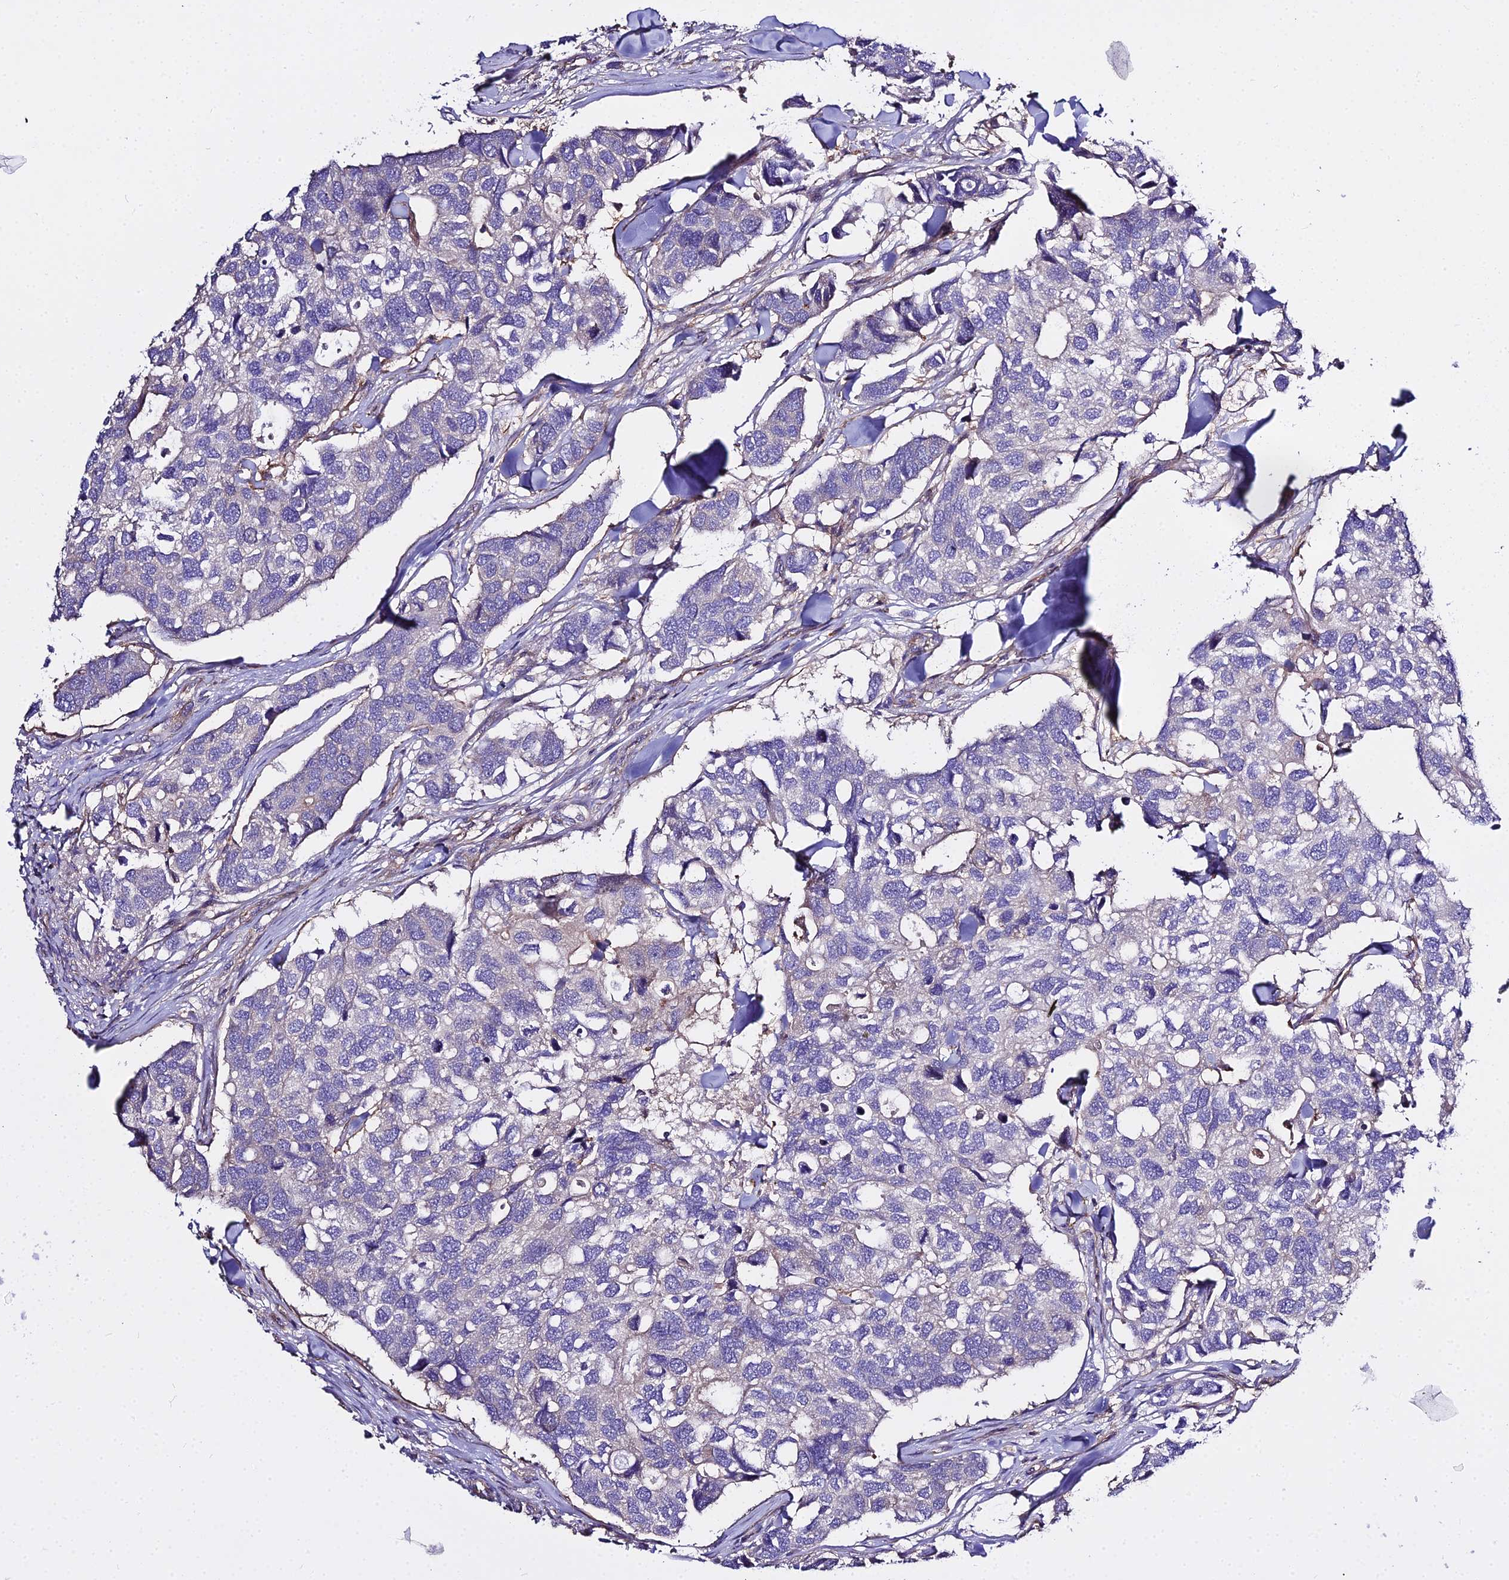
{"staining": {"intensity": "negative", "quantity": "none", "location": "none"}, "tissue": "breast cancer", "cell_type": "Tumor cells", "image_type": "cancer", "snomed": [{"axis": "morphology", "description": "Duct carcinoma"}, {"axis": "topography", "description": "Breast"}], "caption": "Tumor cells are negative for brown protein staining in invasive ductal carcinoma (breast). (DAB (3,3'-diaminobenzidine) immunohistochemistry (IHC) with hematoxylin counter stain).", "gene": "GLYAT", "patient": {"sex": "female", "age": 83}}